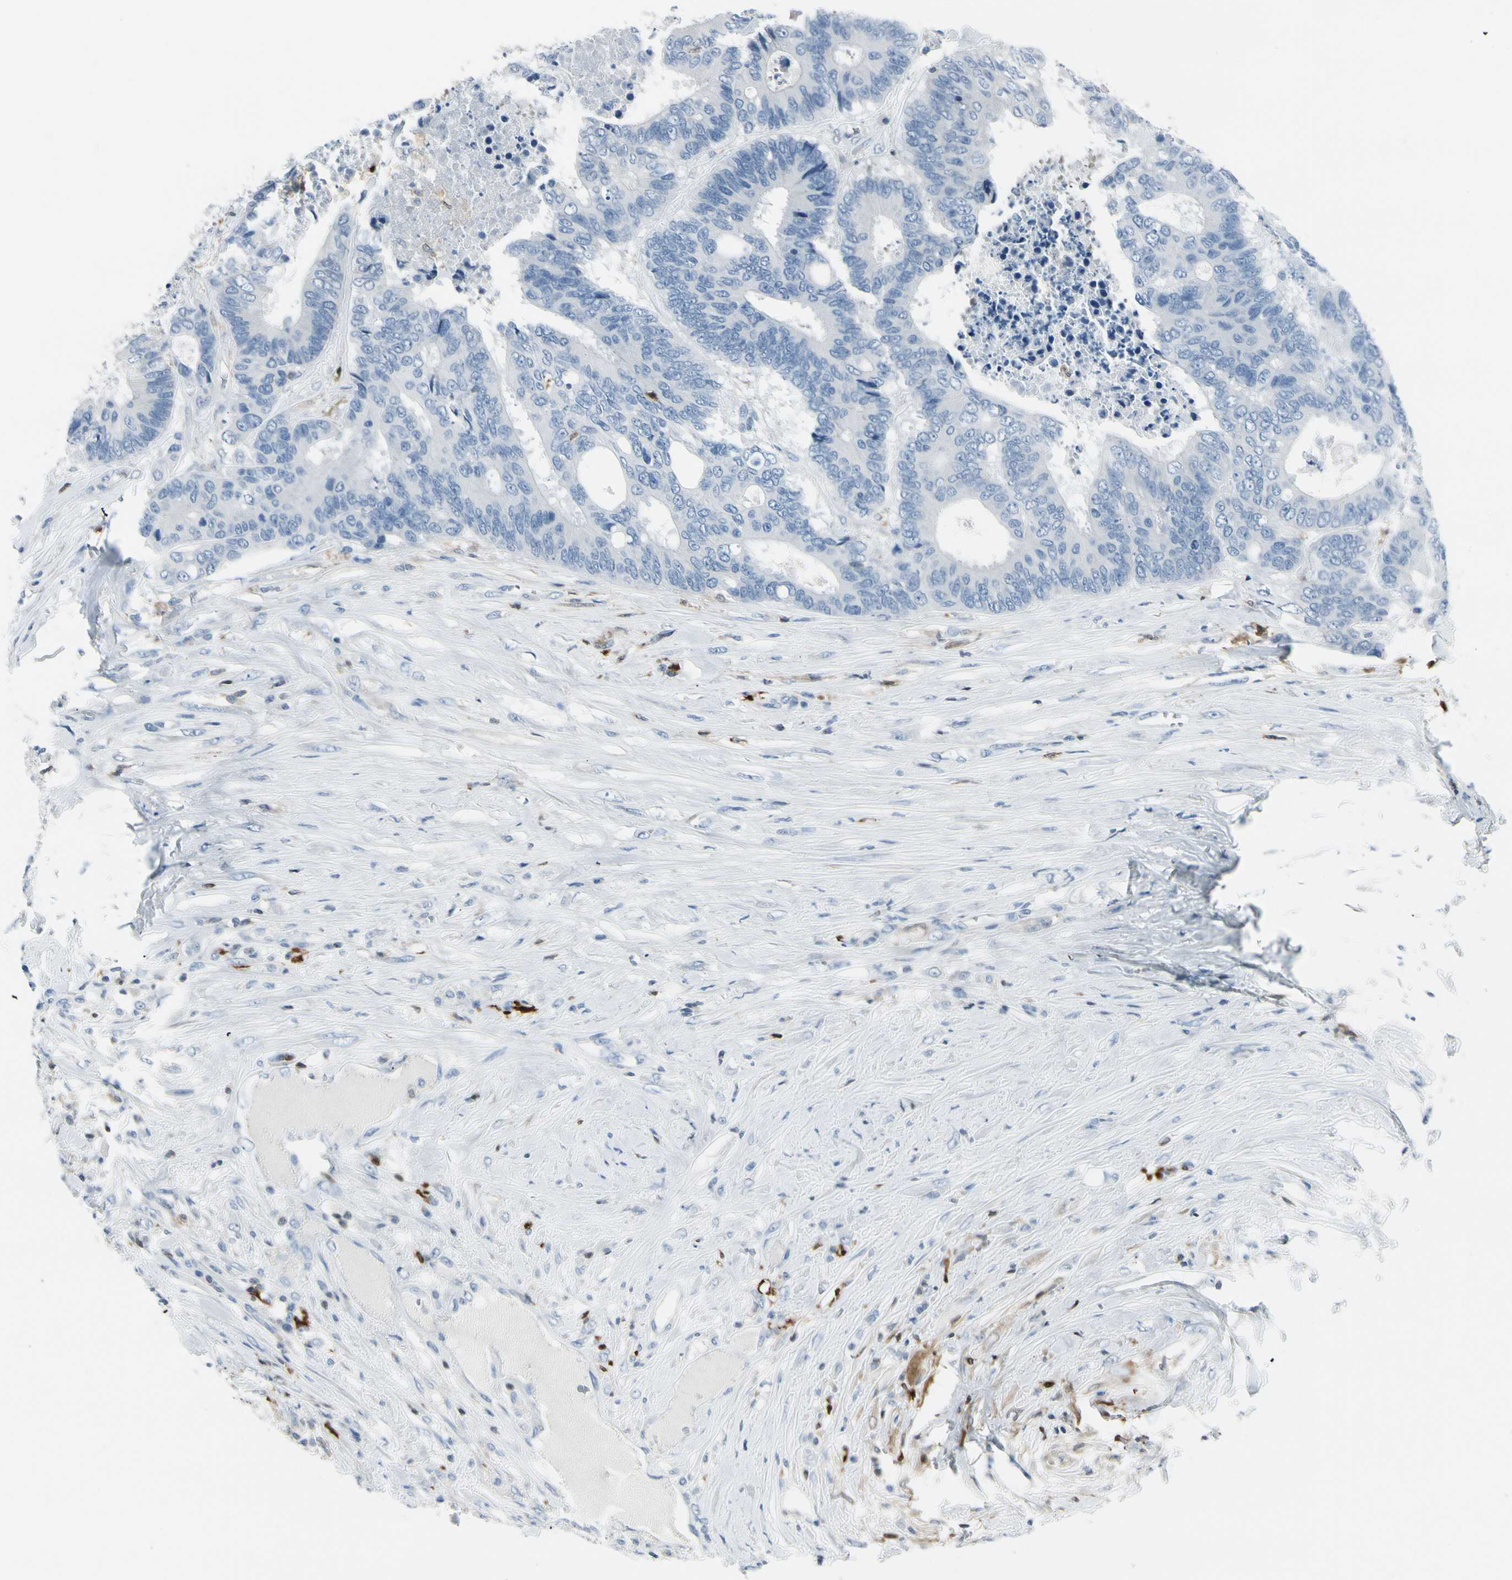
{"staining": {"intensity": "negative", "quantity": "none", "location": "none"}, "tissue": "colorectal cancer", "cell_type": "Tumor cells", "image_type": "cancer", "snomed": [{"axis": "morphology", "description": "Adenocarcinoma, NOS"}, {"axis": "topography", "description": "Rectum"}], "caption": "Immunohistochemical staining of adenocarcinoma (colorectal) displays no significant positivity in tumor cells. (Brightfield microscopy of DAB IHC at high magnification).", "gene": "TRAF1", "patient": {"sex": "male", "age": 55}}